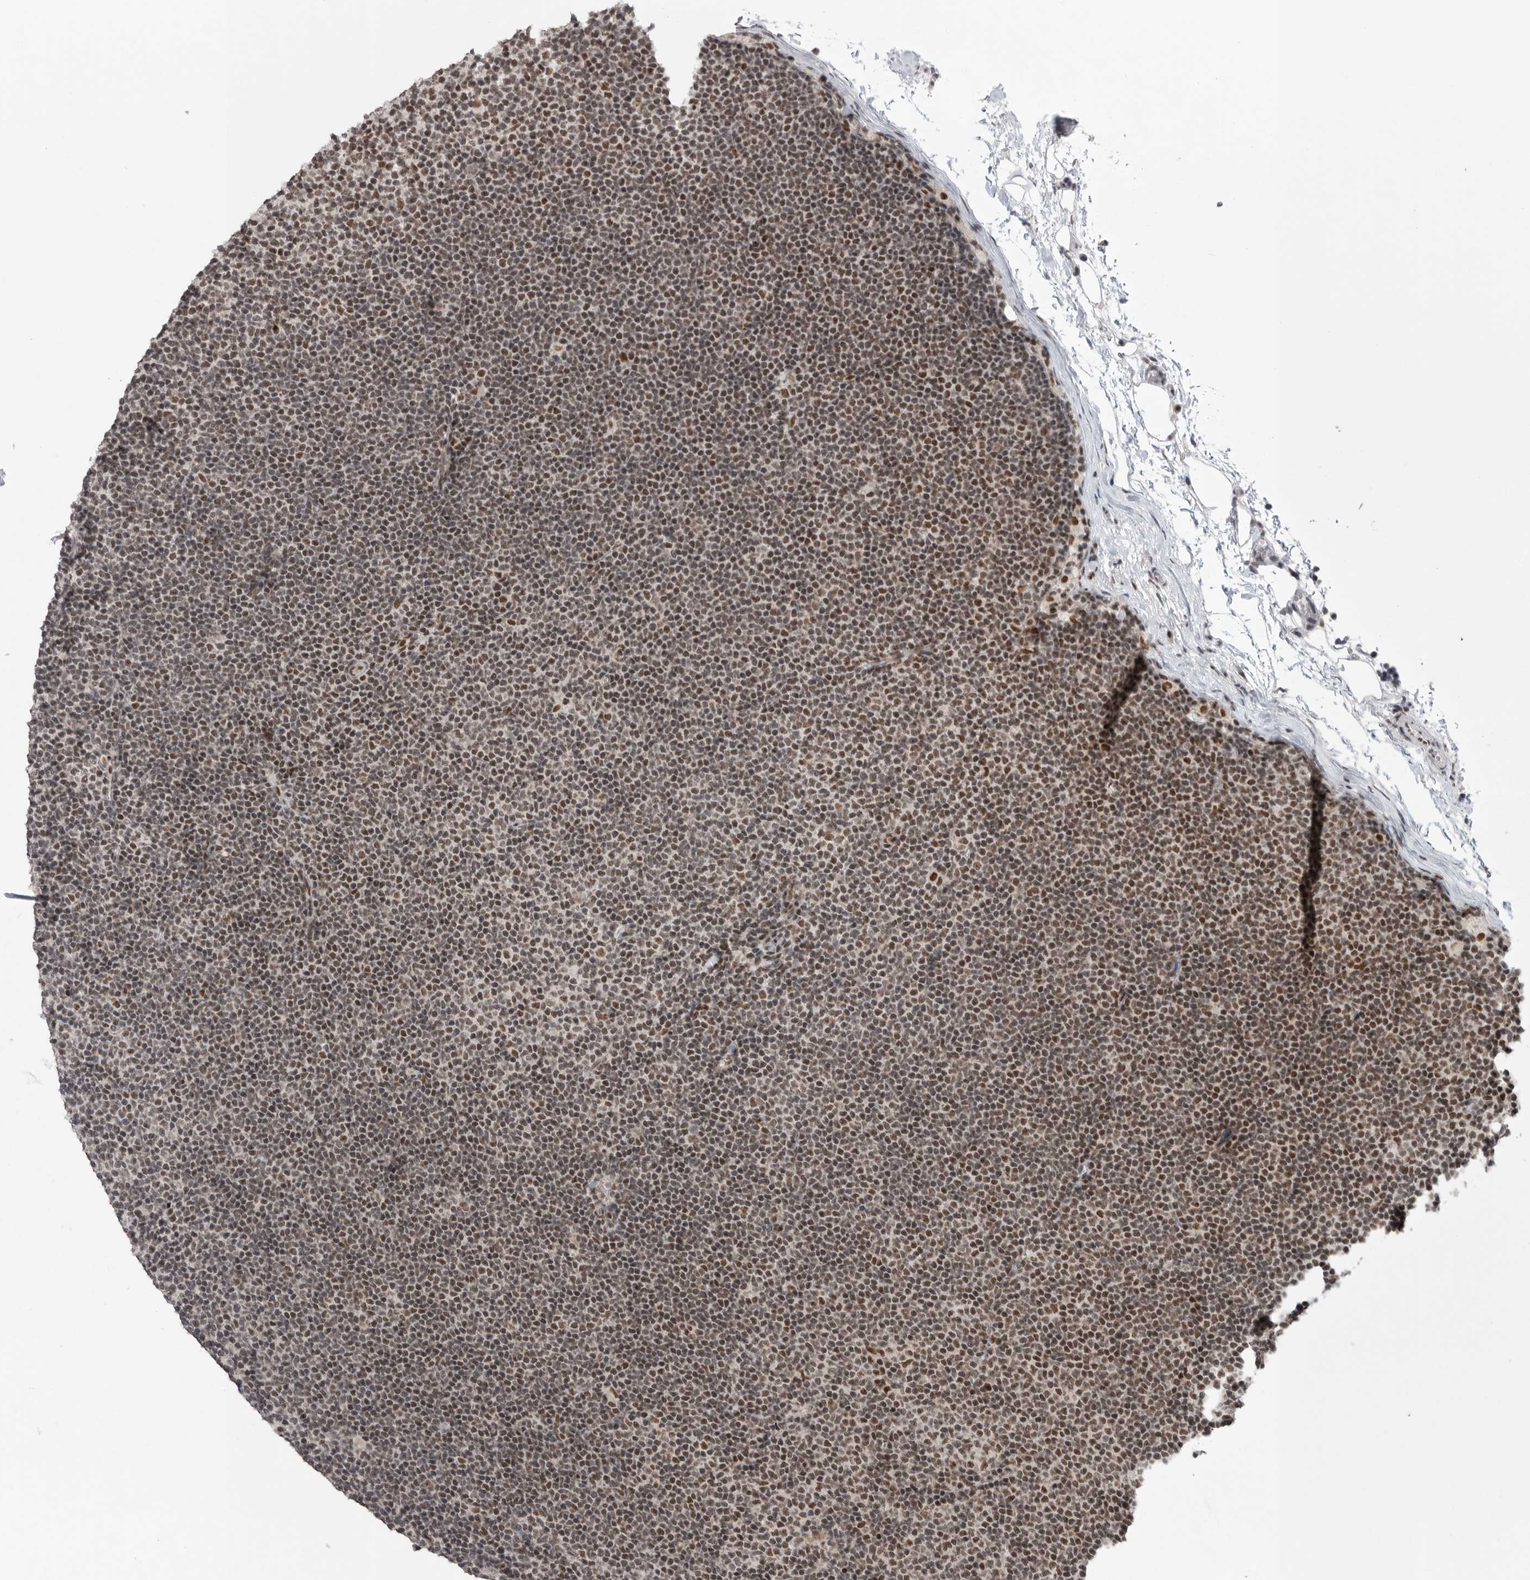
{"staining": {"intensity": "moderate", "quantity": ">75%", "location": "nuclear"}, "tissue": "lymphoma", "cell_type": "Tumor cells", "image_type": "cancer", "snomed": [{"axis": "morphology", "description": "Malignant lymphoma, non-Hodgkin's type, Low grade"}, {"axis": "topography", "description": "Lymph node"}], "caption": "This histopathology image exhibits low-grade malignant lymphoma, non-Hodgkin's type stained with IHC to label a protein in brown. The nuclear of tumor cells show moderate positivity for the protein. Nuclei are counter-stained blue.", "gene": "POU5F1", "patient": {"sex": "female", "age": 53}}